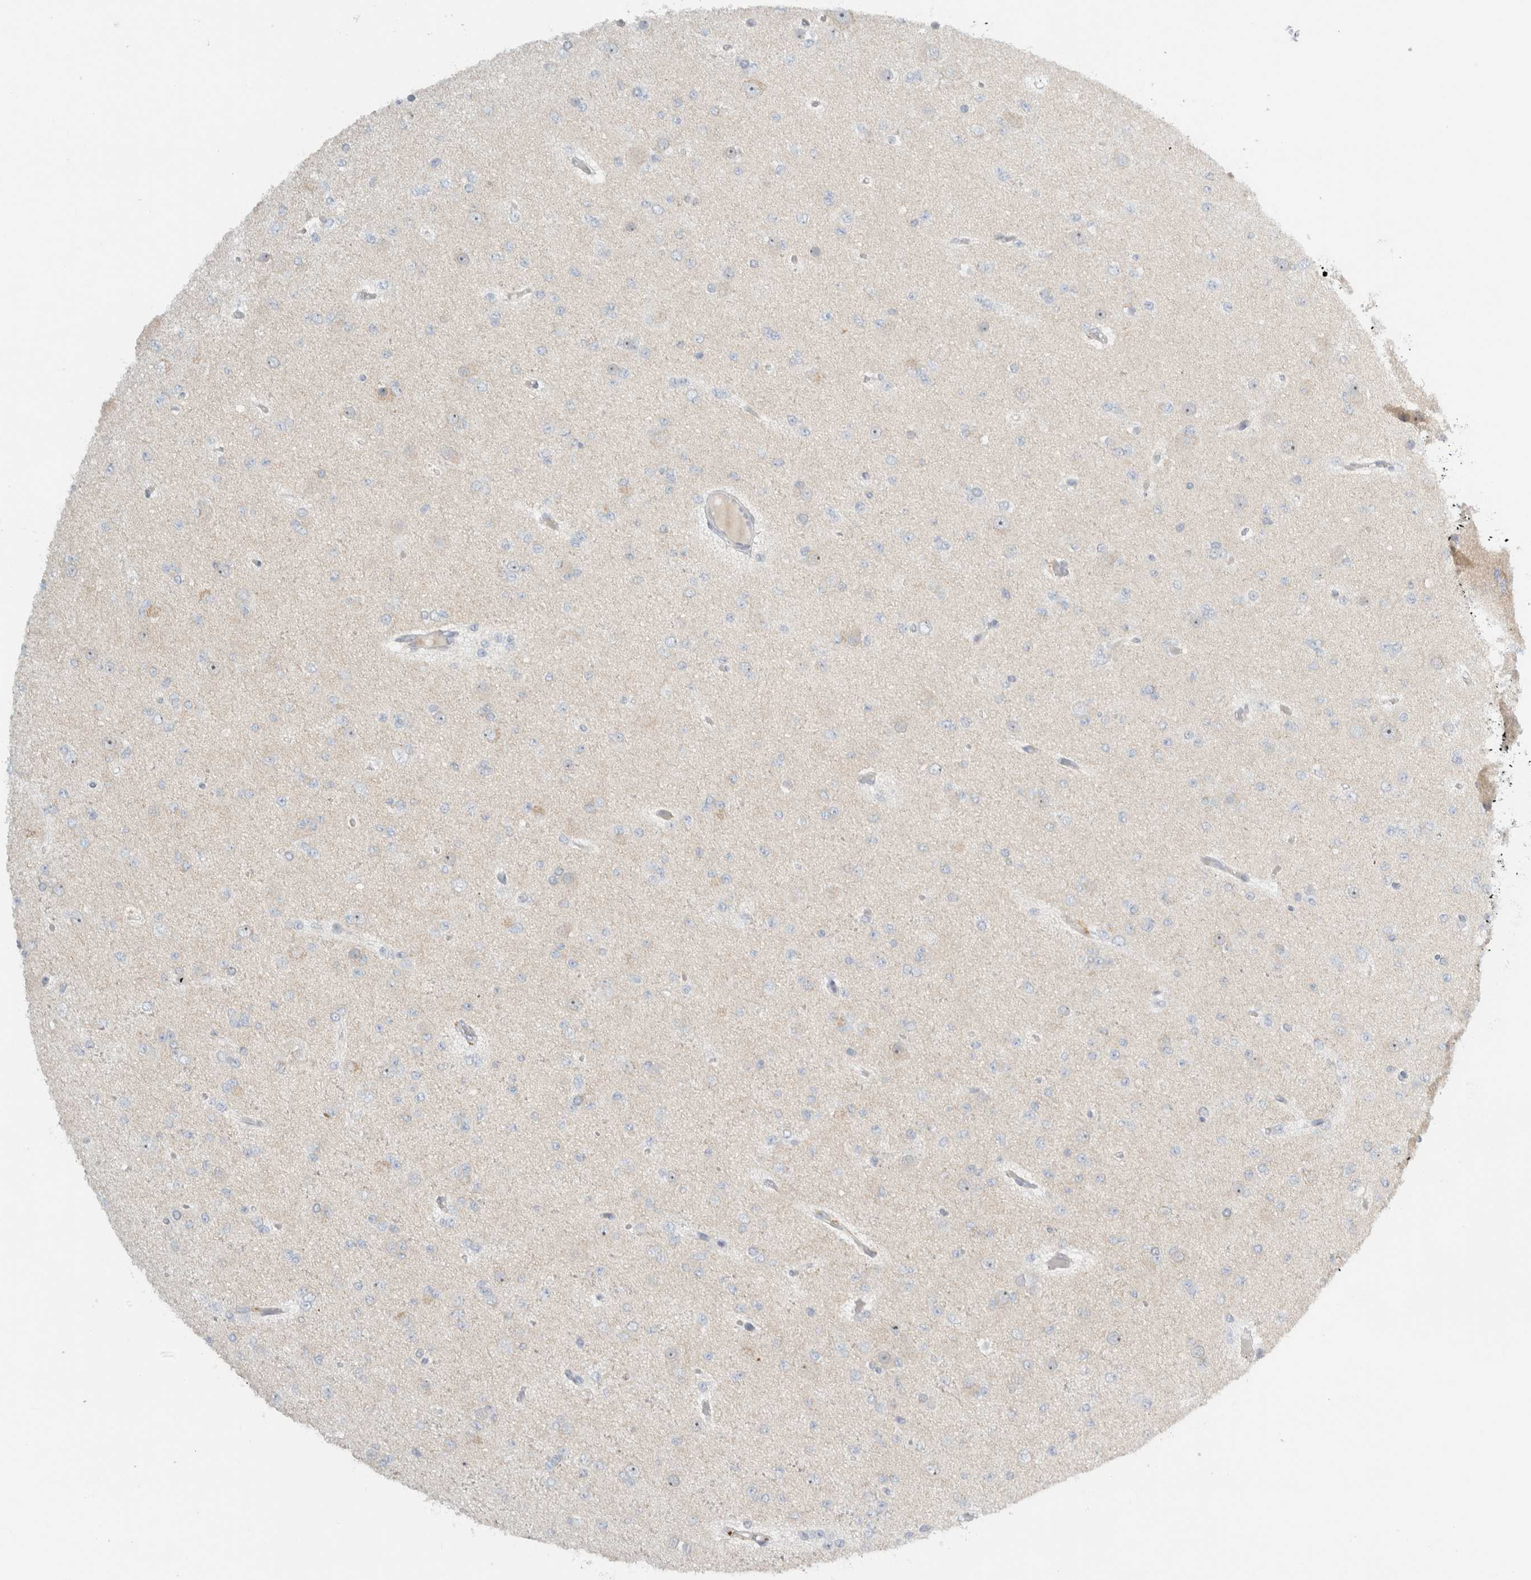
{"staining": {"intensity": "negative", "quantity": "none", "location": "none"}, "tissue": "glioma", "cell_type": "Tumor cells", "image_type": "cancer", "snomed": [{"axis": "morphology", "description": "Glioma, malignant, Low grade"}, {"axis": "topography", "description": "Brain"}], "caption": "High magnification brightfield microscopy of glioma stained with DAB (3,3'-diaminobenzidine) (brown) and counterstained with hematoxylin (blue): tumor cells show no significant staining. (Stains: DAB (3,3'-diaminobenzidine) IHC with hematoxylin counter stain, Microscopy: brightfield microscopy at high magnification).", "gene": "HGS", "patient": {"sex": "female", "age": 22}}